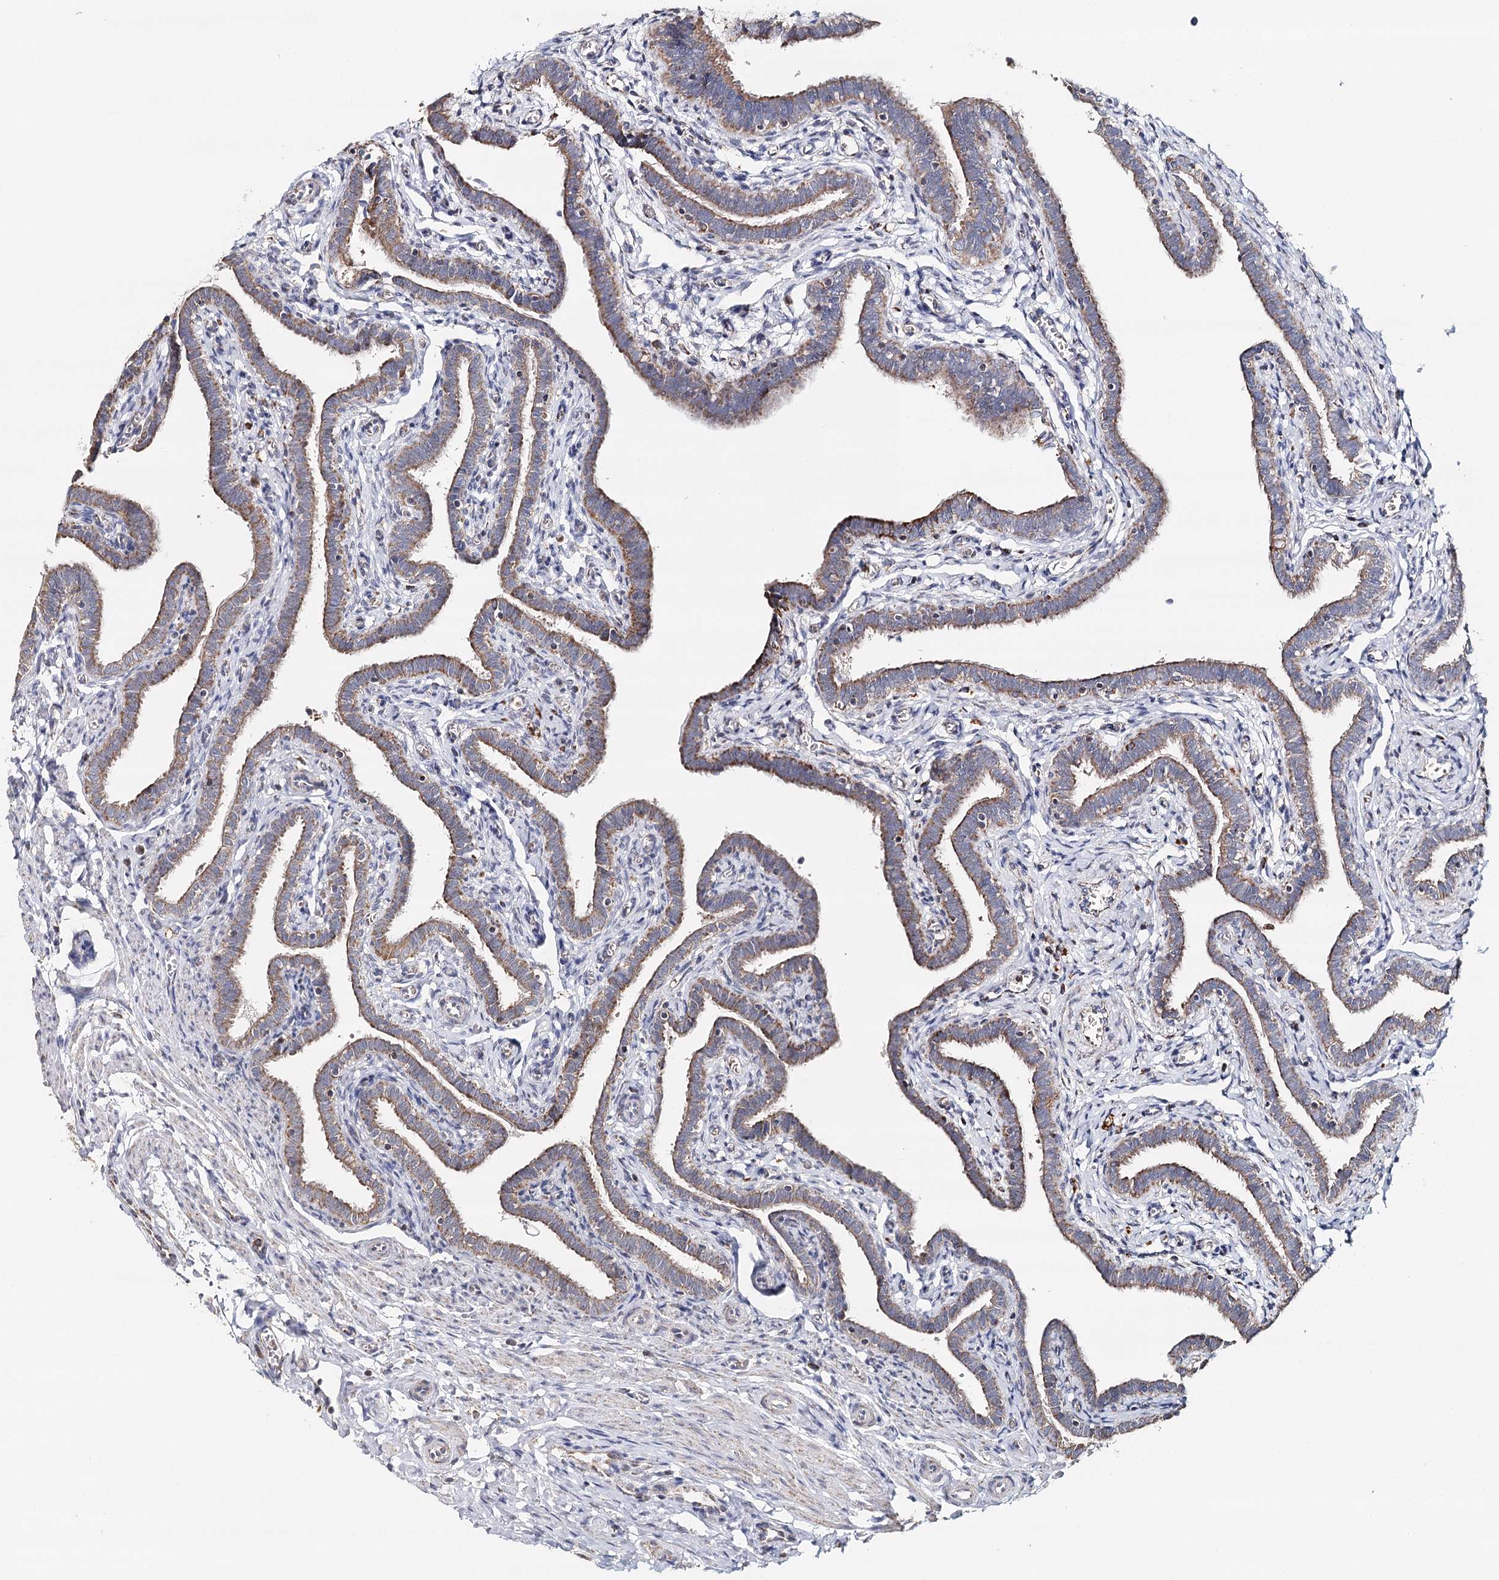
{"staining": {"intensity": "moderate", "quantity": ">75%", "location": "cytoplasmic/membranous"}, "tissue": "fallopian tube", "cell_type": "Glandular cells", "image_type": "normal", "snomed": [{"axis": "morphology", "description": "Normal tissue, NOS"}, {"axis": "topography", "description": "Fallopian tube"}], "caption": "Immunohistochemistry micrograph of benign human fallopian tube stained for a protein (brown), which reveals medium levels of moderate cytoplasmic/membranous positivity in approximately >75% of glandular cells.", "gene": "MMP25", "patient": {"sex": "female", "age": 36}}